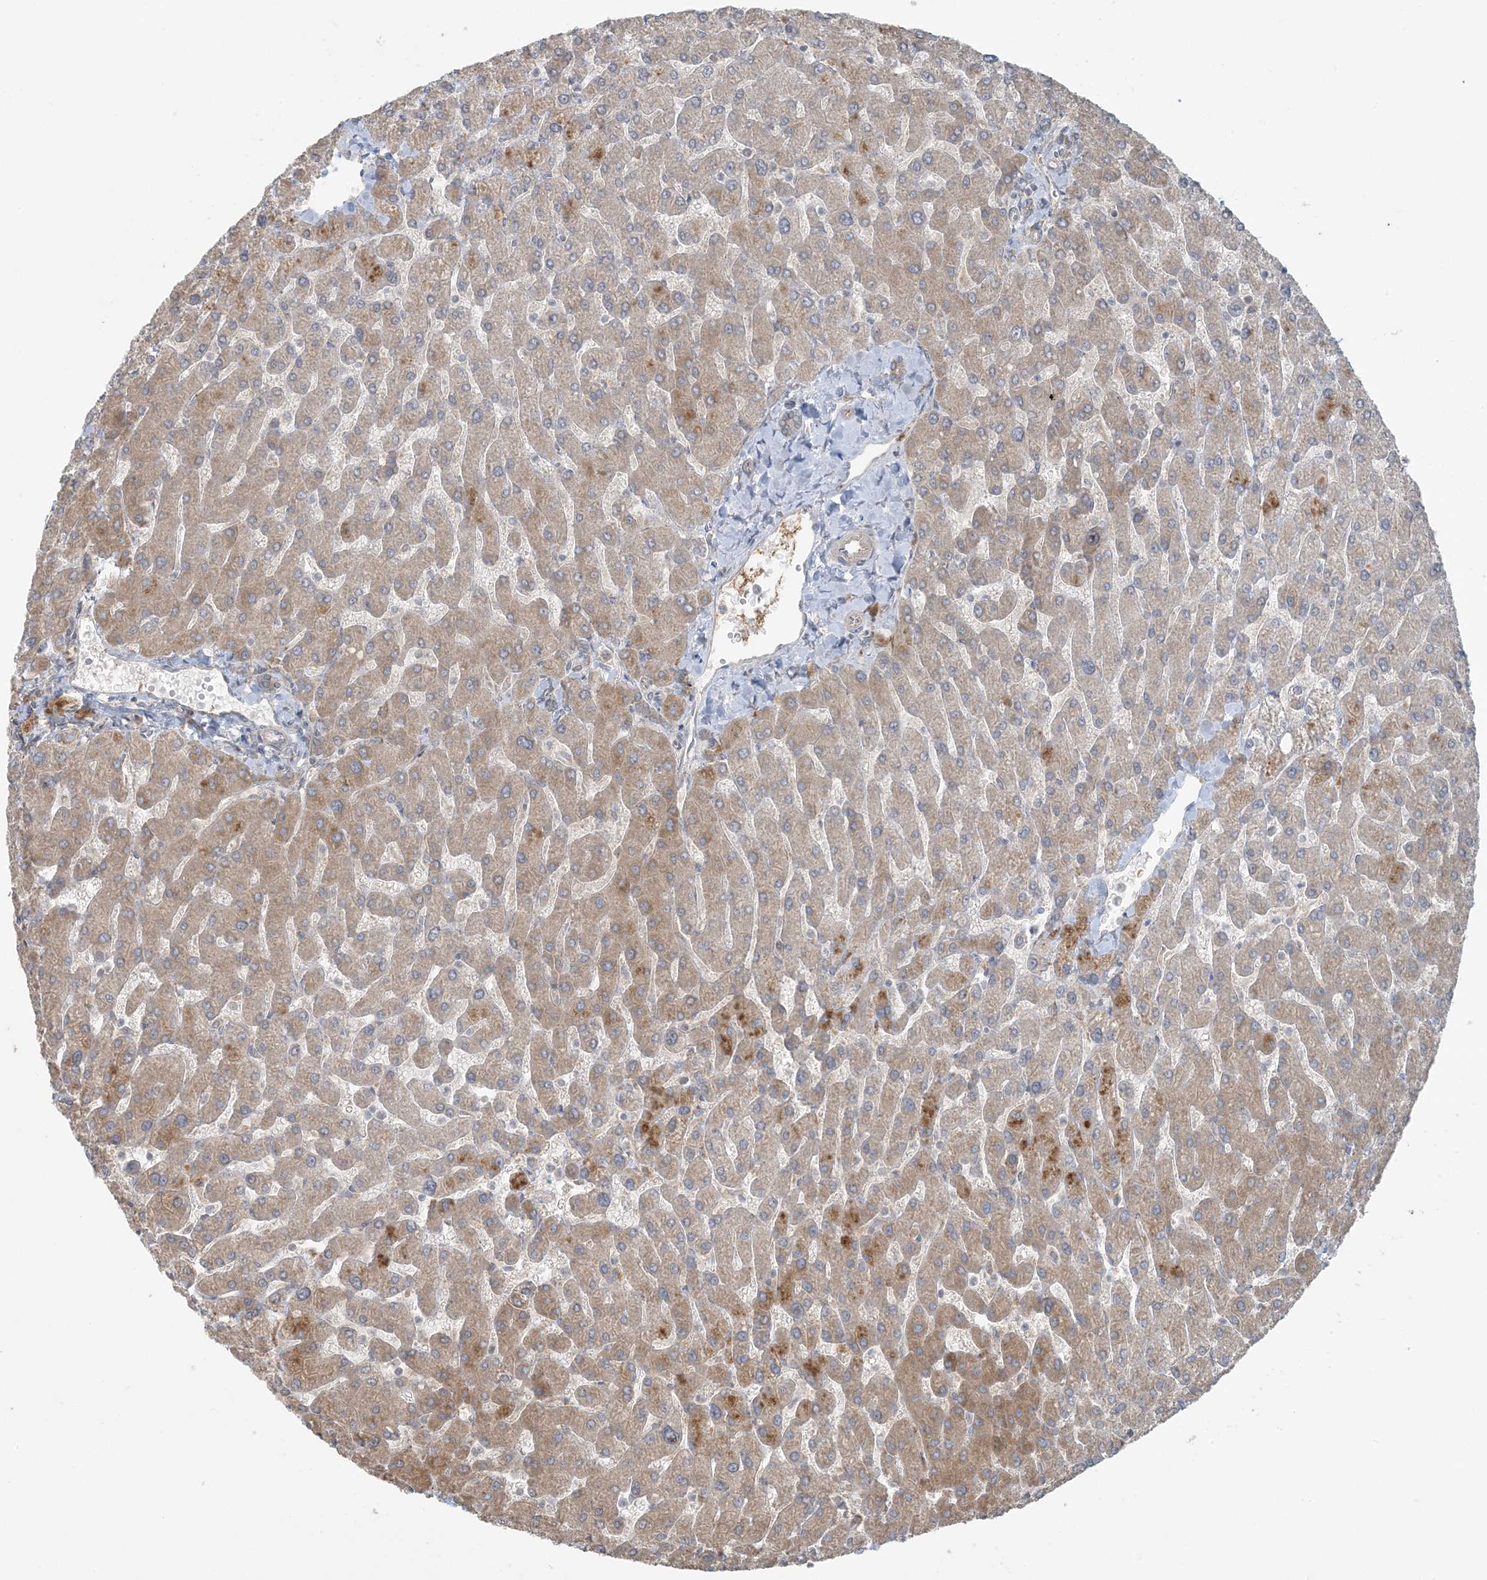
{"staining": {"intensity": "negative", "quantity": "none", "location": "none"}, "tissue": "liver", "cell_type": "Cholangiocytes", "image_type": "normal", "snomed": [{"axis": "morphology", "description": "Normal tissue, NOS"}, {"axis": "topography", "description": "Liver"}], "caption": "Human liver stained for a protein using immunohistochemistry exhibits no expression in cholangiocytes.", "gene": "ZNF263", "patient": {"sex": "male", "age": 55}}